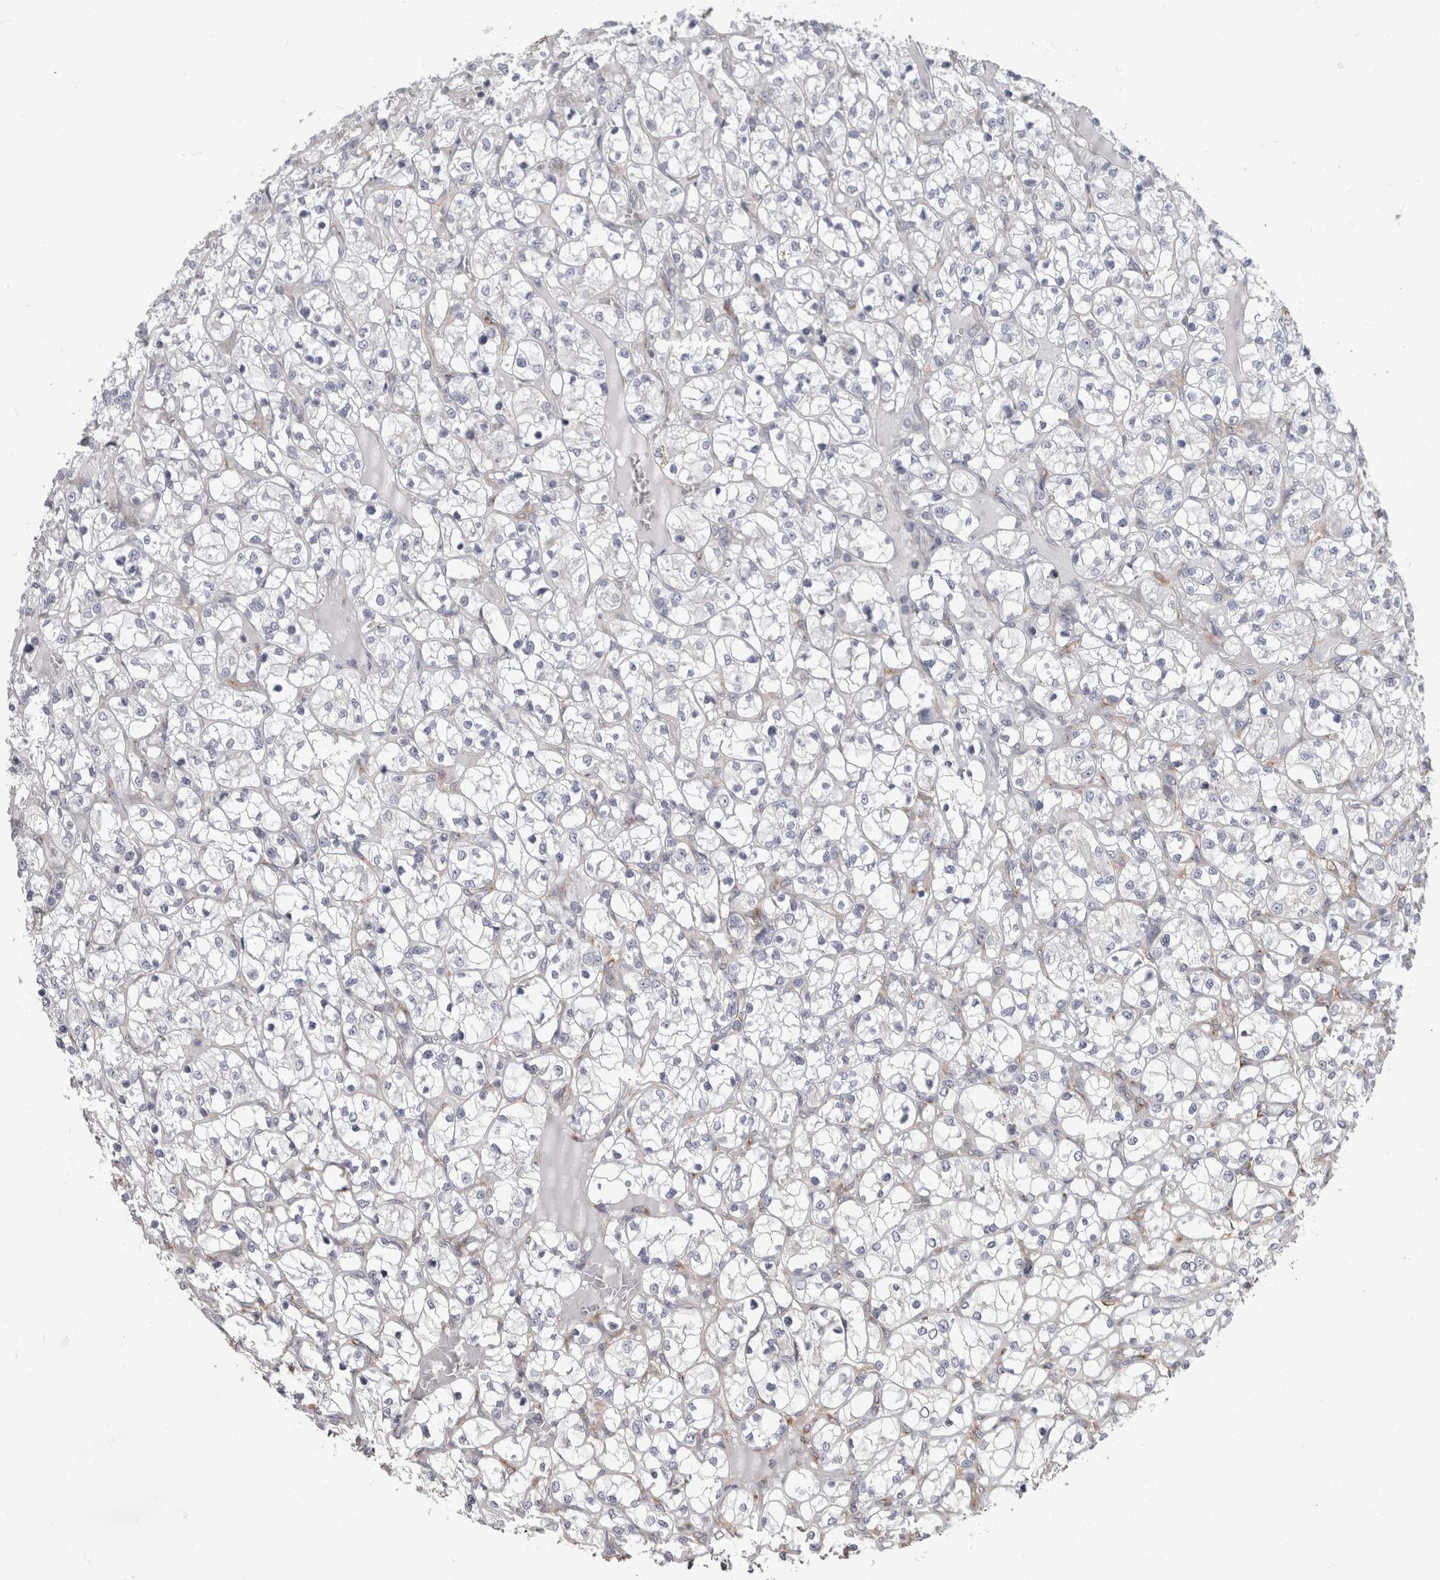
{"staining": {"intensity": "negative", "quantity": "none", "location": "none"}, "tissue": "renal cancer", "cell_type": "Tumor cells", "image_type": "cancer", "snomed": [{"axis": "morphology", "description": "Adenocarcinoma, NOS"}, {"axis": "topography", "description": "Kidney"}], "caption": "This is a image of IHC staining of renal cancer, which shows no positivity in tumor cells.", "gene": "HOOK3", "patient": {"sex": "female", "age": 69}}